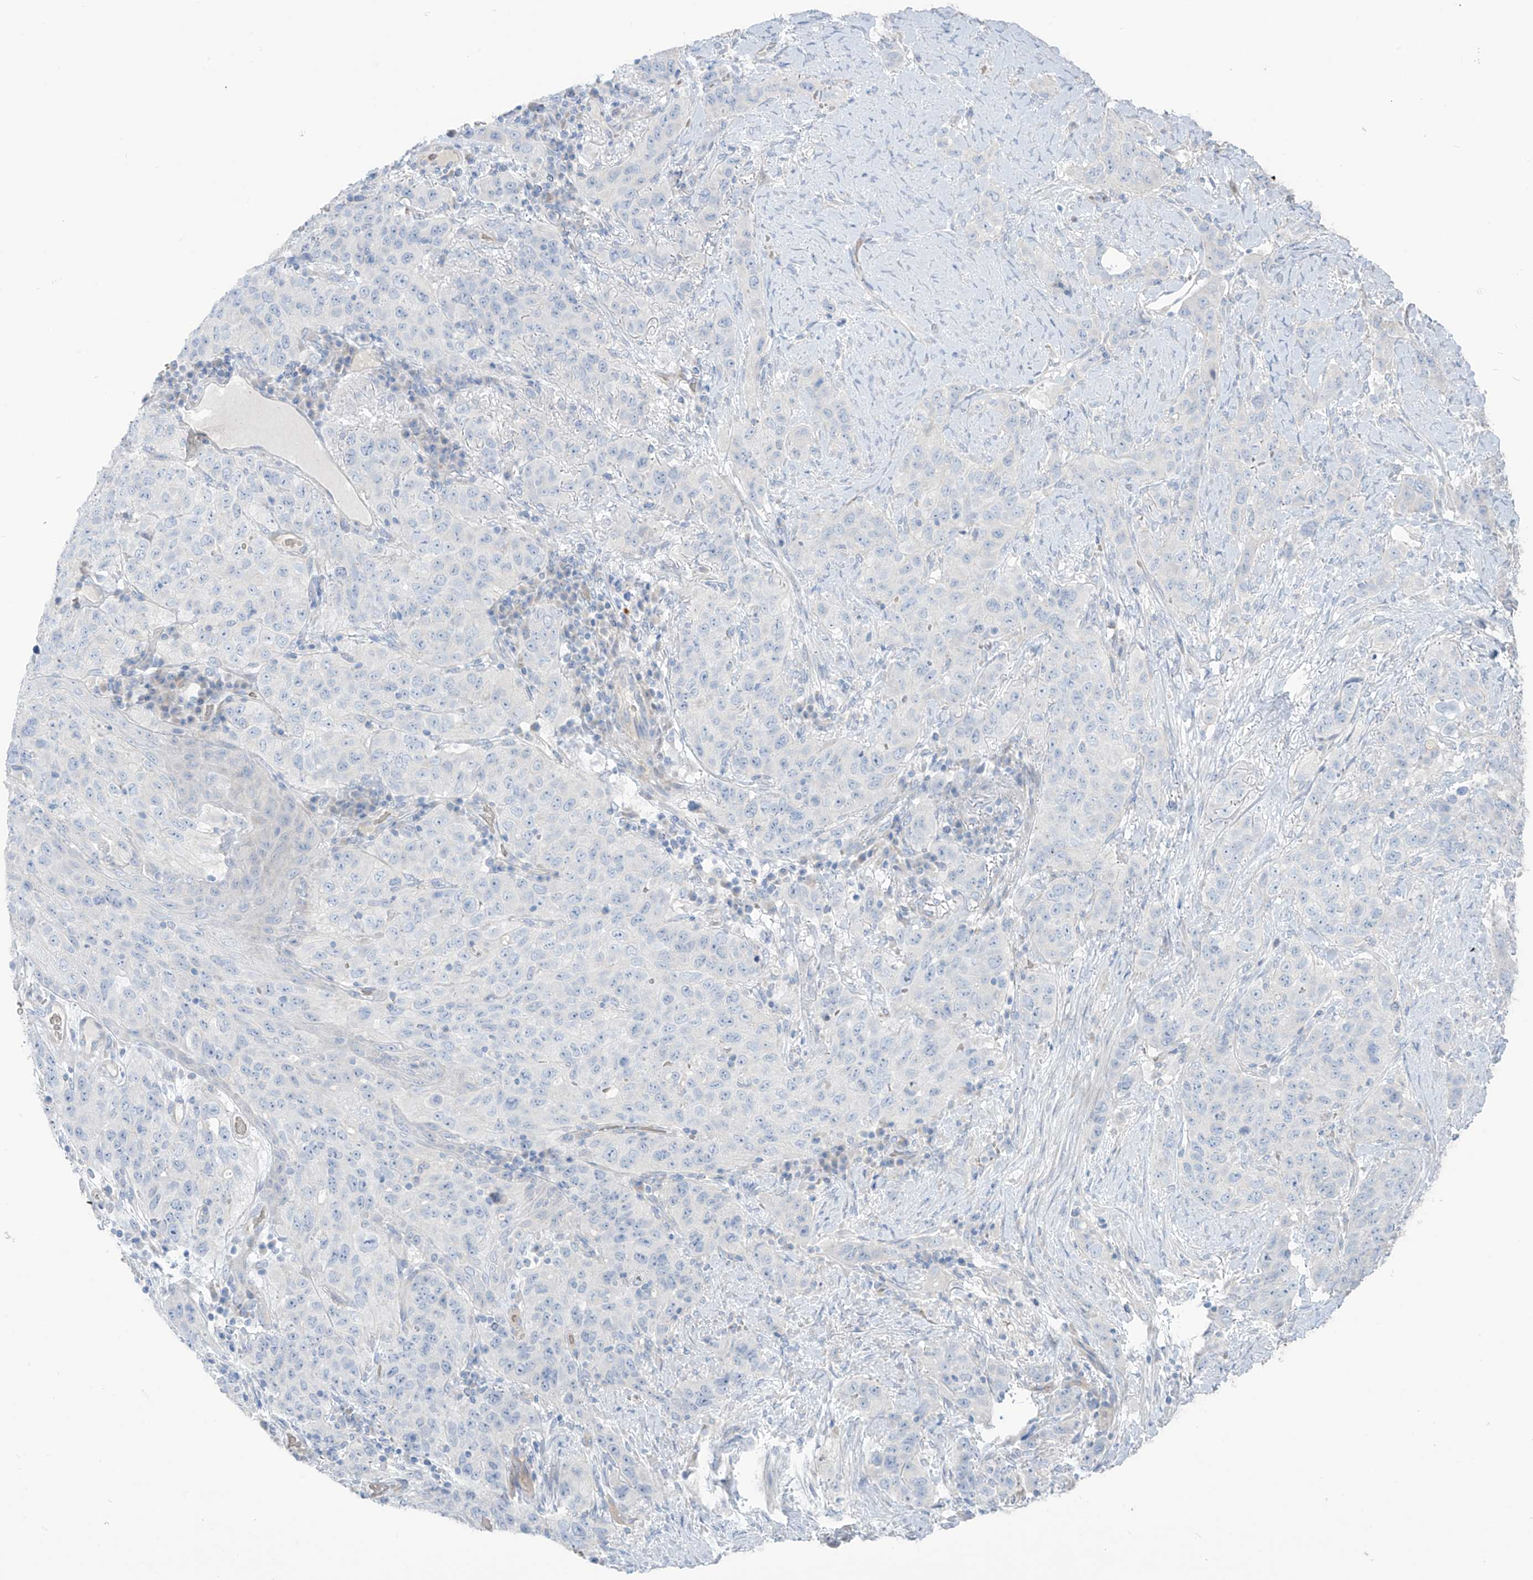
{"staining": {"intensity": "negative", "quantity": "none", "location": "none"}, "tissue": "stomach cancer", "cell_type": "Tumor cells", "image_type": "cancer", "snomed": [{"axis": "morphology", "description": "Adenocarcinoma, NOS"}, {"axis": "topography", "description": "Stomach"}], "caption": "DAB immunohistochemical staining of stomach cancer exhibits no significant staining in tumor cells.", "gene": "ASPRV1", "patient": {"sex": "male", "age": 48}}